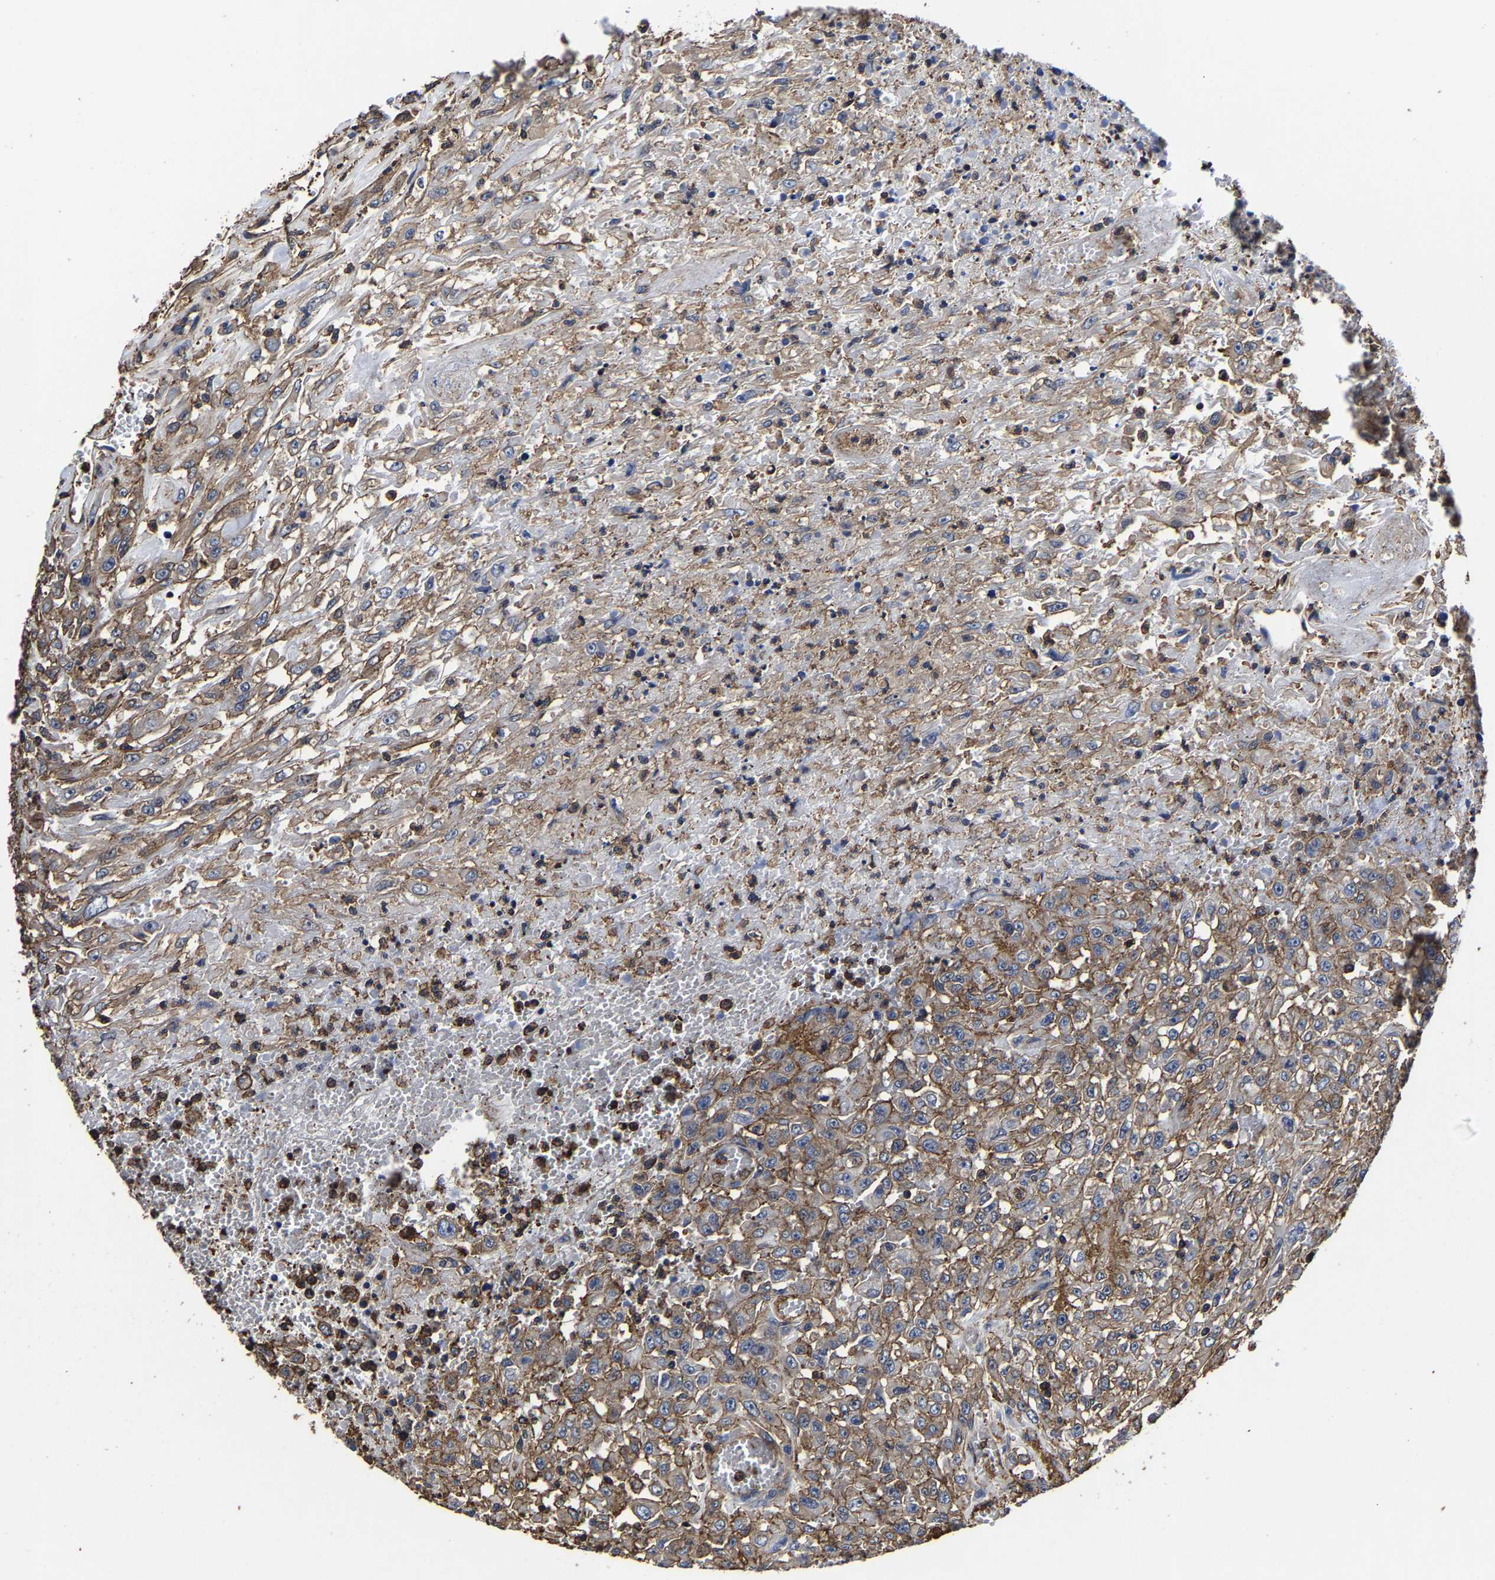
{"staining": {"intensity": "weak", "quantity": ">75%", "location": "cytoplasmic/membranous"}, "tissue": "urothelial cancer", "cell_type": "Tumor cells", "image_type": "cancer", "snomed": [{"axis": "morphology", "description": "Urothelial carcinoma, High grade"}, {"axis": "topography", "description": "Urinary bladder"}], "caption": "Urothelial carcinoma (high-grade) stained with immunohistochemistry (IHC) shows weak cytoplasmic/membranous staining in about >75% of tumor cells.", "gene": "SSH3", "patient": {"sex": "male", "age": 46}}